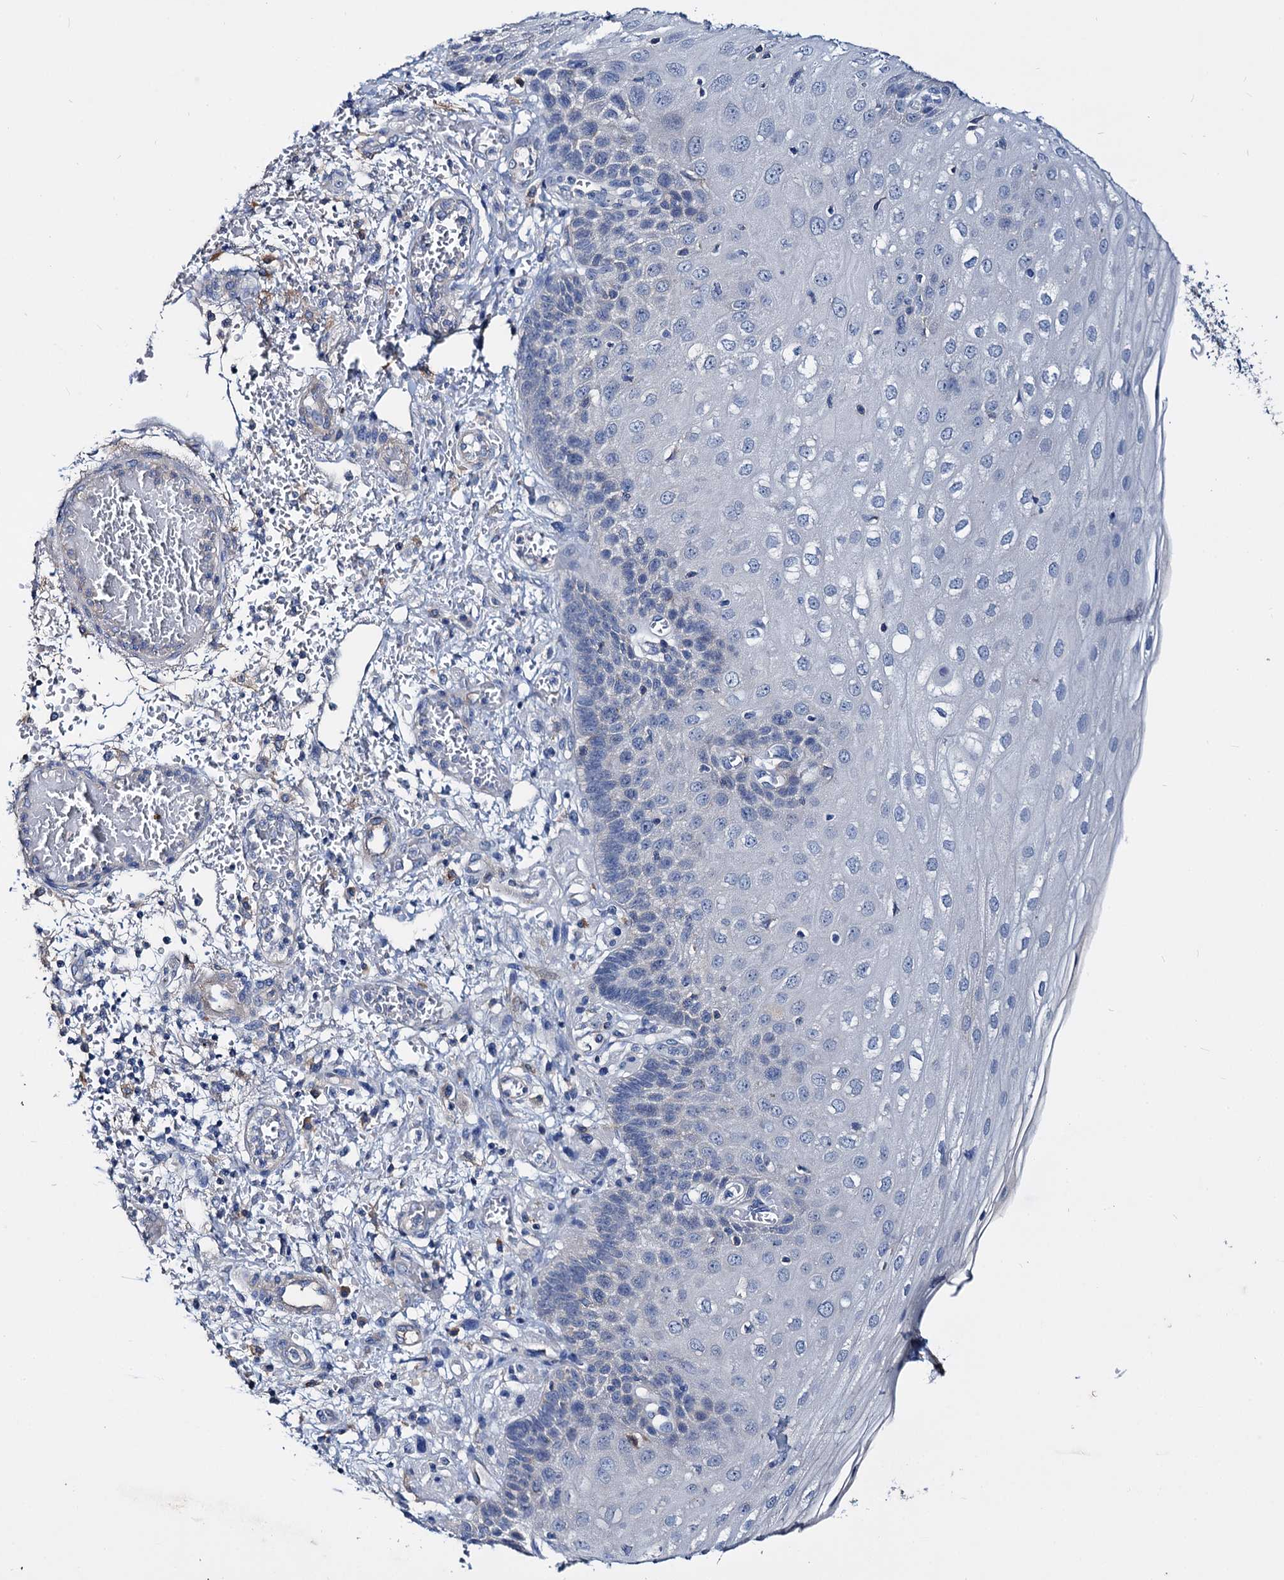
{"staining": {"intensity": "negative", "quantity": "none", "location": "none"}, "tissue": "esophagus", "cell_type": "Squamous epithelial cells", "image_type": "normal", "snomed": [{"axis": "morphology", "description": "Normal tissue, NOS"}, {"axis": "topography", "description": "Esophagus"}], "caption": "IHC image of normal human esophagus stained for a protein (brown), which exhibits no expression in squamous epithelial cells.", "gene": "ACY3", "patient": {"sex": "male", "age": 81}}